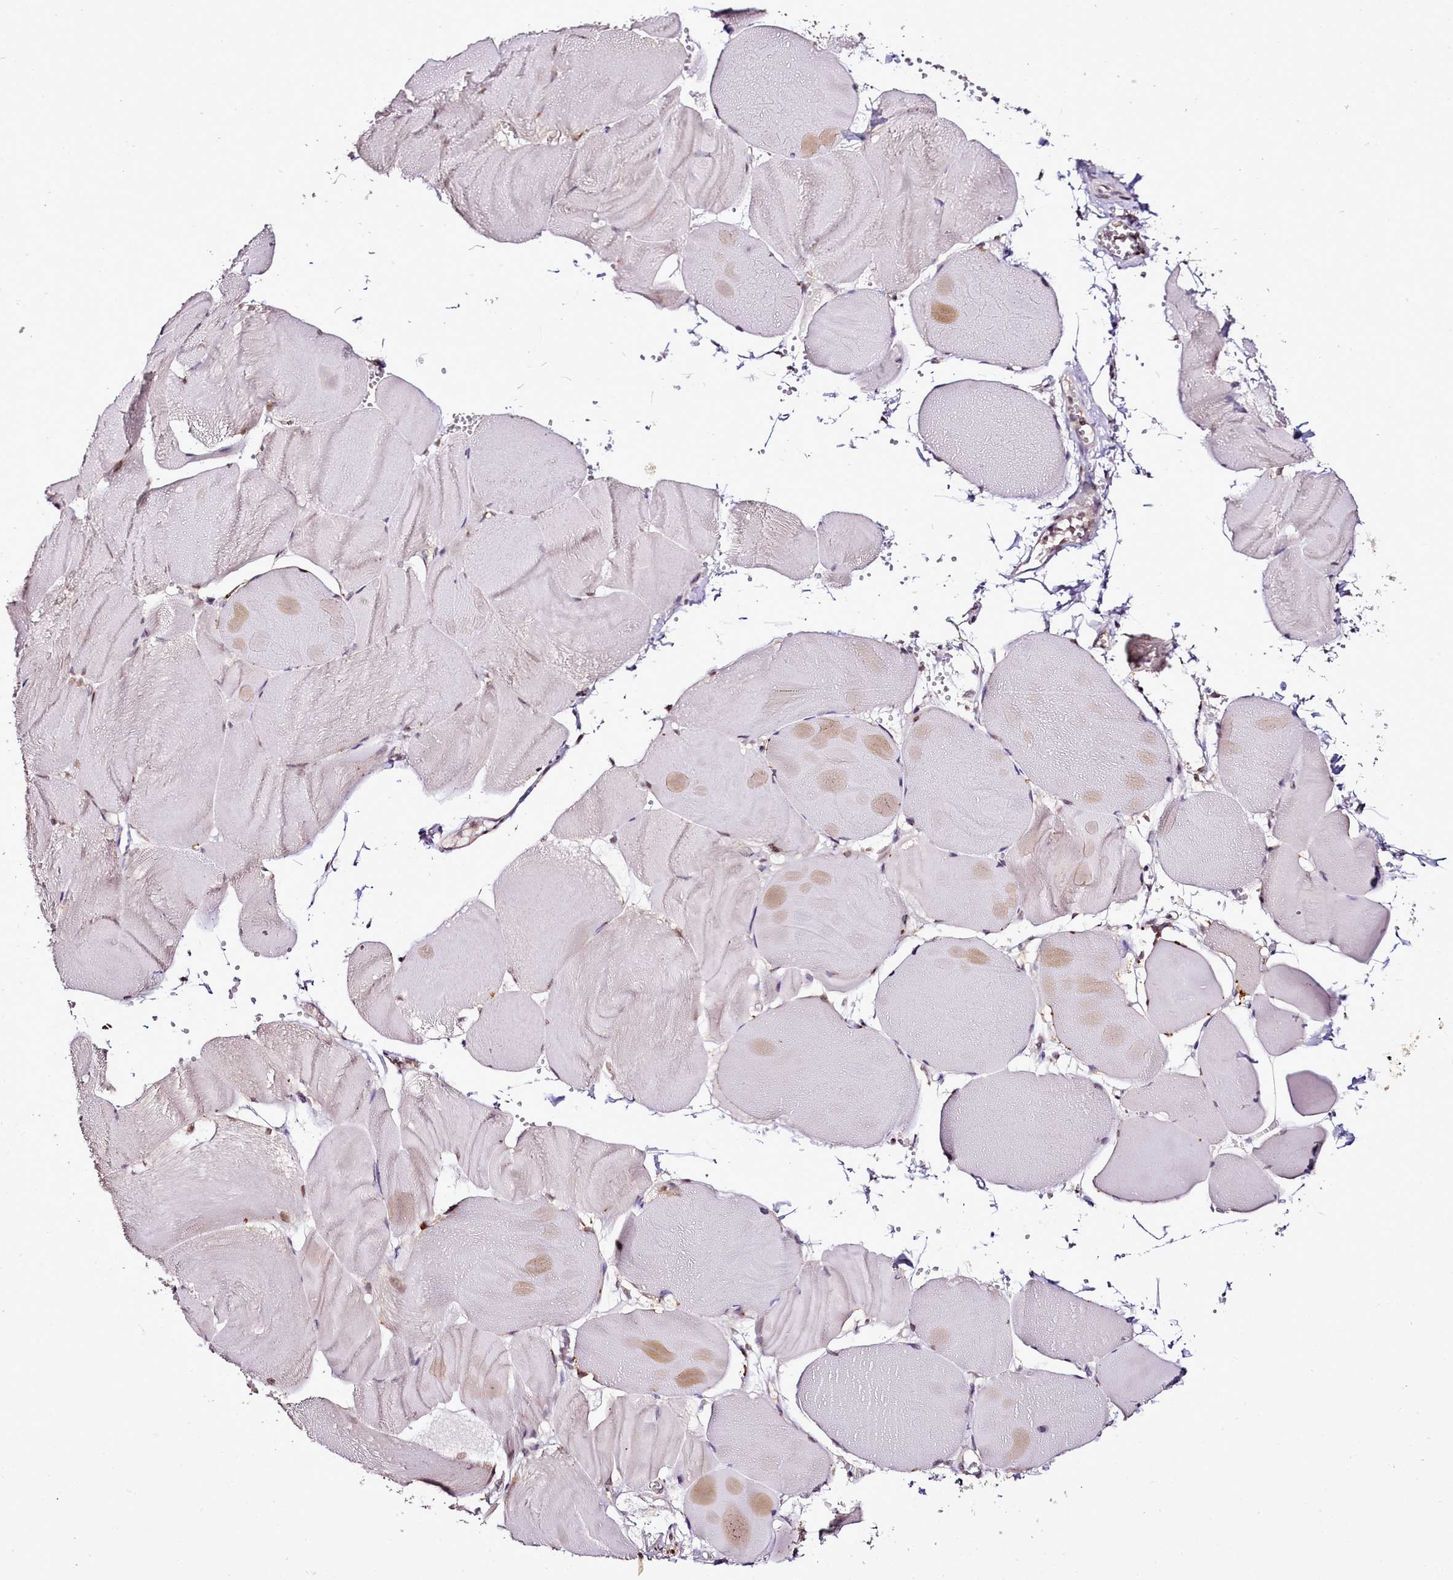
{"staining": {"intensity": "weak", "quantity": "<25%", "location": "nuclear"}, "tissue": "skeletal muscle", "cell_type": "Myocytes", "image_type": "normal", "snomed": [{"axis": "morphology", "description": "Normal tissue, NOS"}, {"axis": "morphology", "description": "Basal cell carcinoma"}, {"axis": "topography", "description": "Skeletal muscle"}], "caption": "Immunohistochemistry histopathology image of benign skeletal muscle stained for a protein (brown), which exhibits no staining in myocytes.", "gene": "EDIL3", "patient": {"sex": "female", "age": 64}}